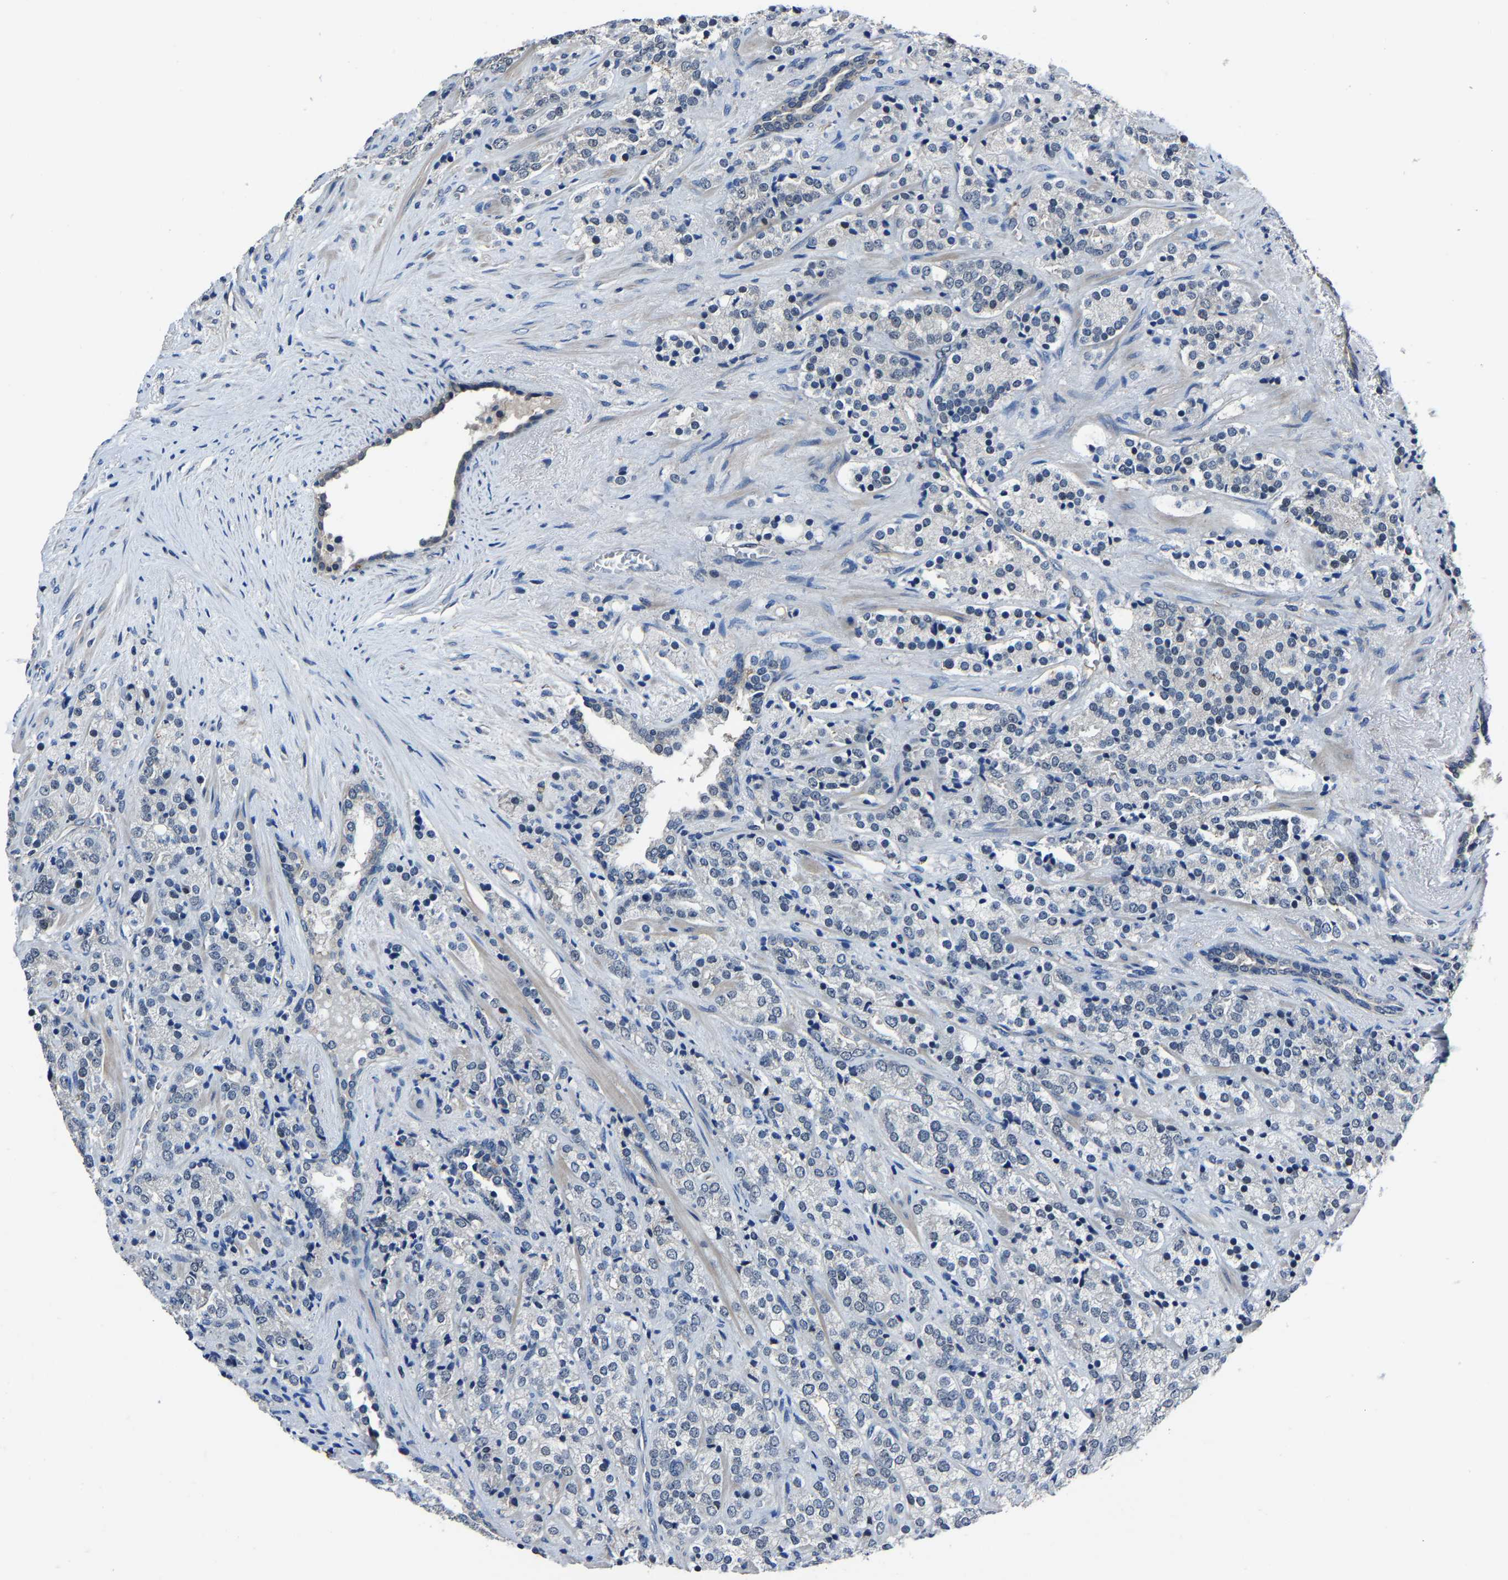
{"staining": {"intensity": "negative", "quantity": "none", "location": "none"}, "tissue": "prostate cancer", "cell_type": "Tumor cells", "image_type": "cancer", "snomed": [{"axis": "morphology", "description": "Adenocarcinoma, High grade"}, {"axis": "topography", "description": "Prostate"}], "caption": "This is an immunohistochemistry (IHC) micrograph of prostate high-grade adenocarcinoma. There is no expression in tumor cells.", "gene": "STRBP", "patient": {"sex": "male", "age": 71}}